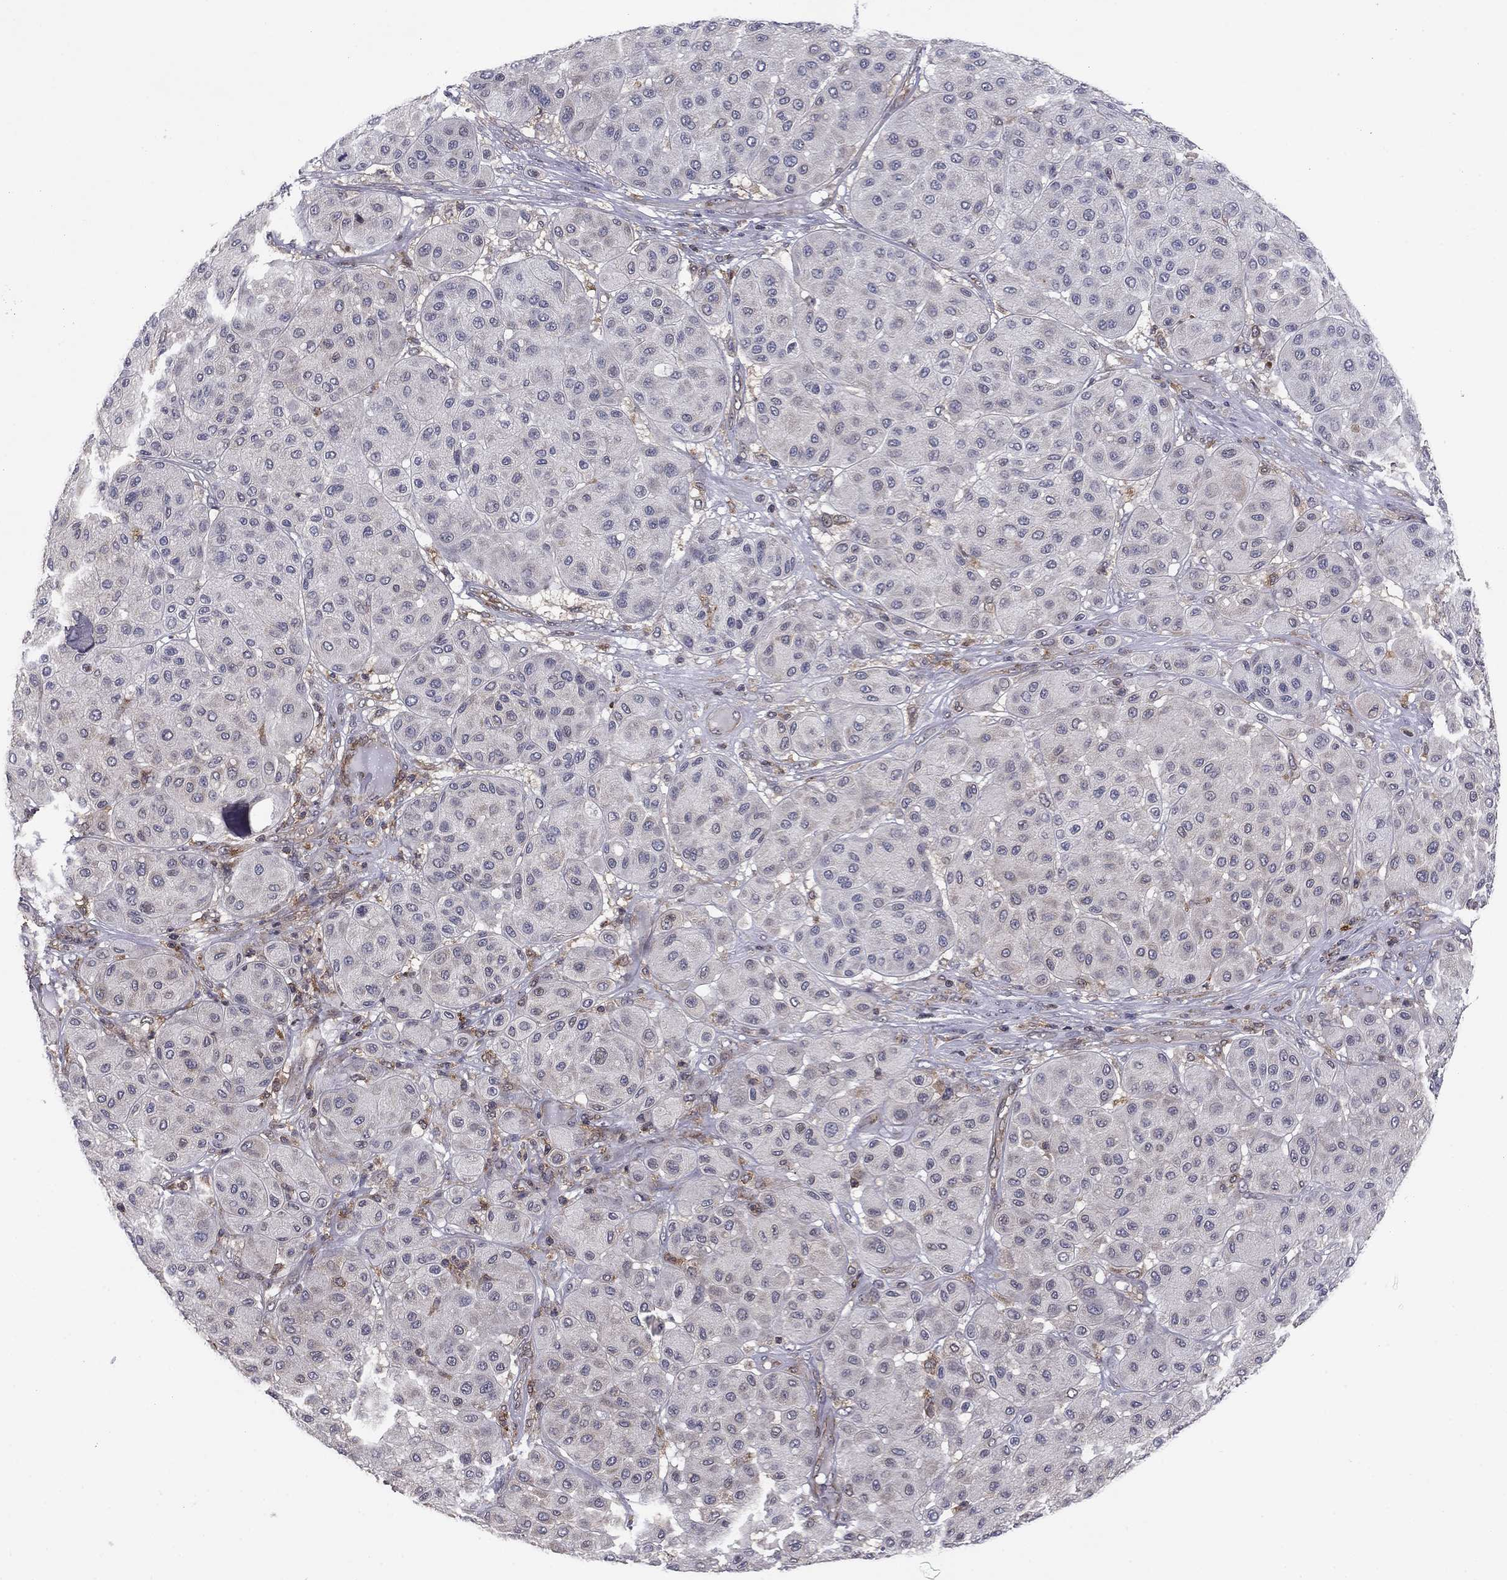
{"staining": {"intensity": "negative", "quantity": "none", "location": "none"}, "tissue": "melanoma", "cell_type": "Tumor cells", "image_type": "cancer", "snomed": [{"axis": "morphology", "description": "Malignant melanoma, Metastatic site"}, {"axis": "topography", "description": "Smooth muscle"}], "caption": "High power microscopy histopathology image of an immunohistochemistry (IHC) micrograph of malignant melanoma (metastatic site), revealing no significant positivity in tumor cells.", "gene": "PLCB2", "patient": {"sex": "male", "age": 41}}